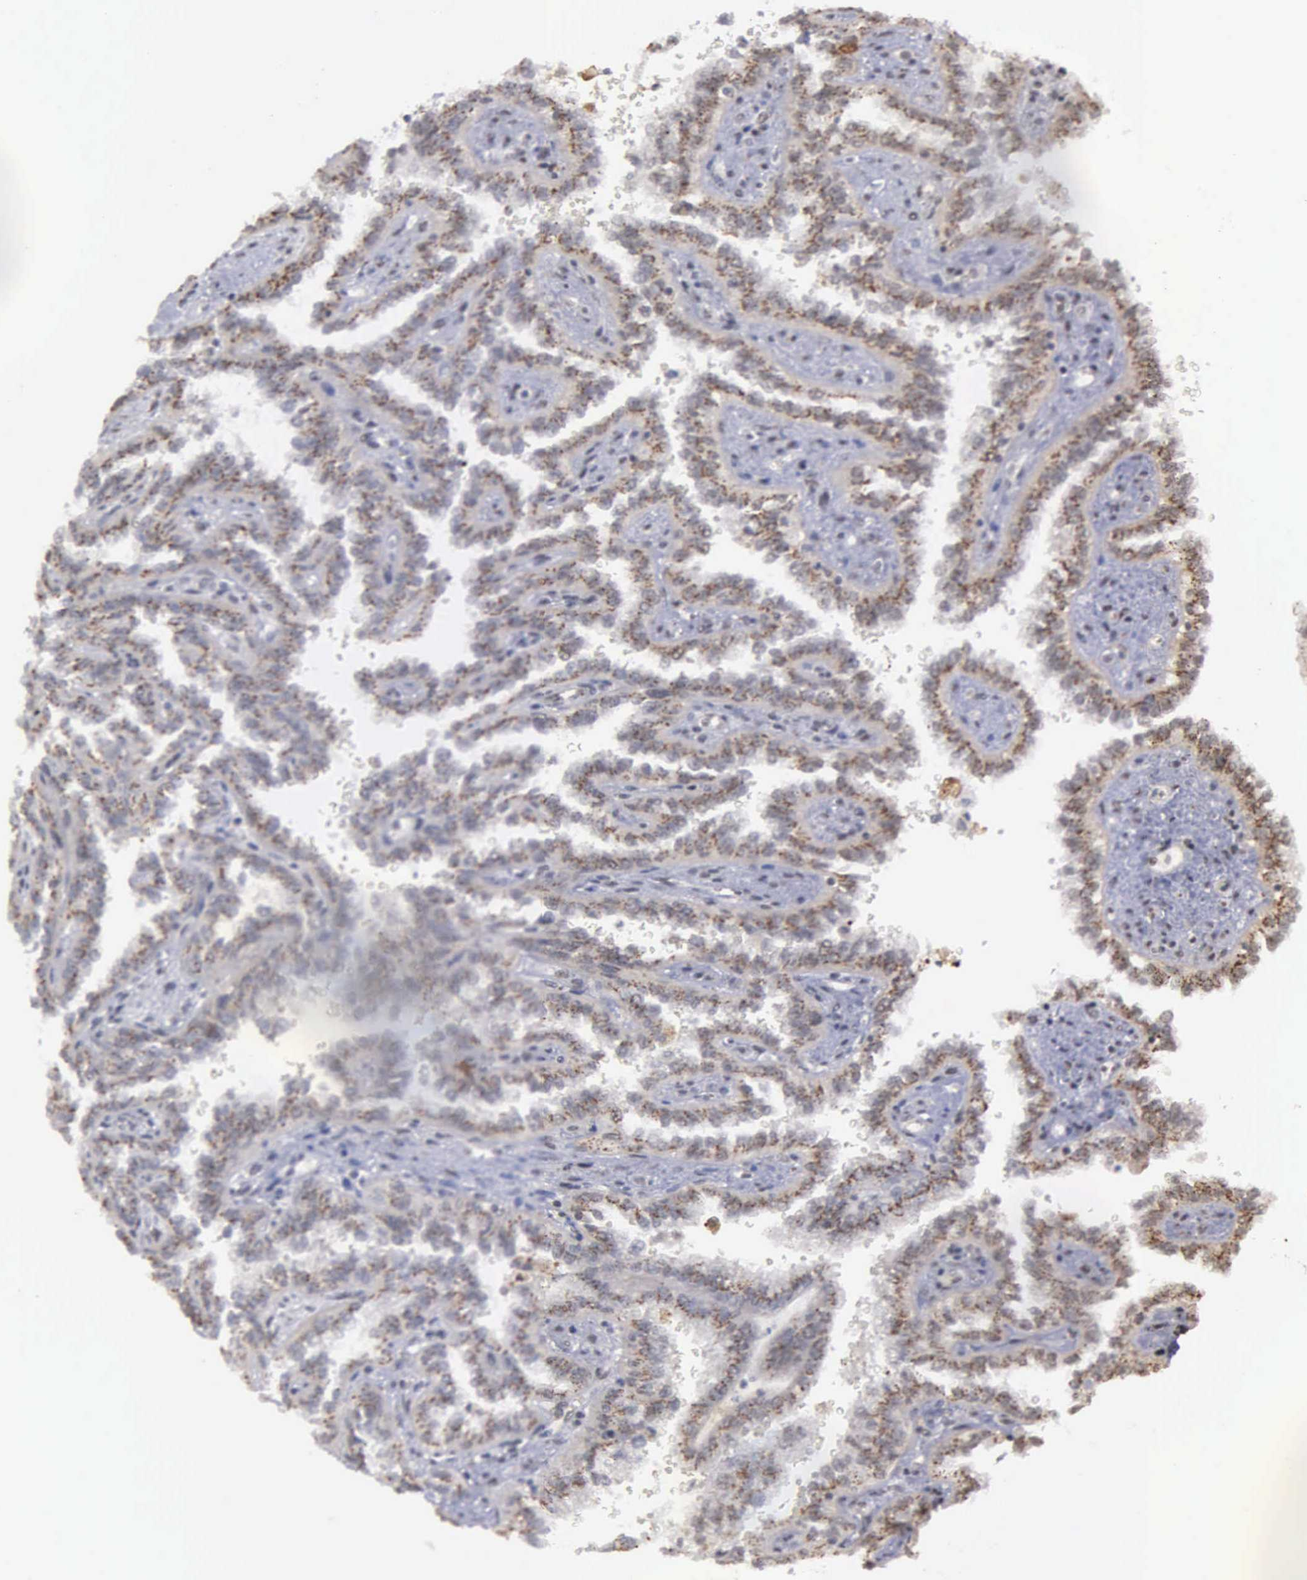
{"staining": {"intensity": "moderate", "quantity": ">75%", "location": "cytoplasmic/membranous,nuclear"}, "tissue": "renal cancer", "cell_type": "Tumor cells", "image_type": "cancer", "snomed": [{"axis": "morphology", "description": "Inflammation, NOS"}, {"axis": "morphology", "description": "Adenocarcinoma, NOS"}, {"axis": "topography", "description": "Kidney"}], "caption": "High-magnification brightfield microscopy of renal adenocarcinoma stained with DAB (3,3'-diaminobenzidine) (brown) and counterstained with hematoxylin (blue). tumor cells exhibit moderate cytoplasmic/membranous and nuclear positivity is present in about>75% of cells.", "gene": "GTF2A1", "patient": {"sex": "male", "age": 68}}